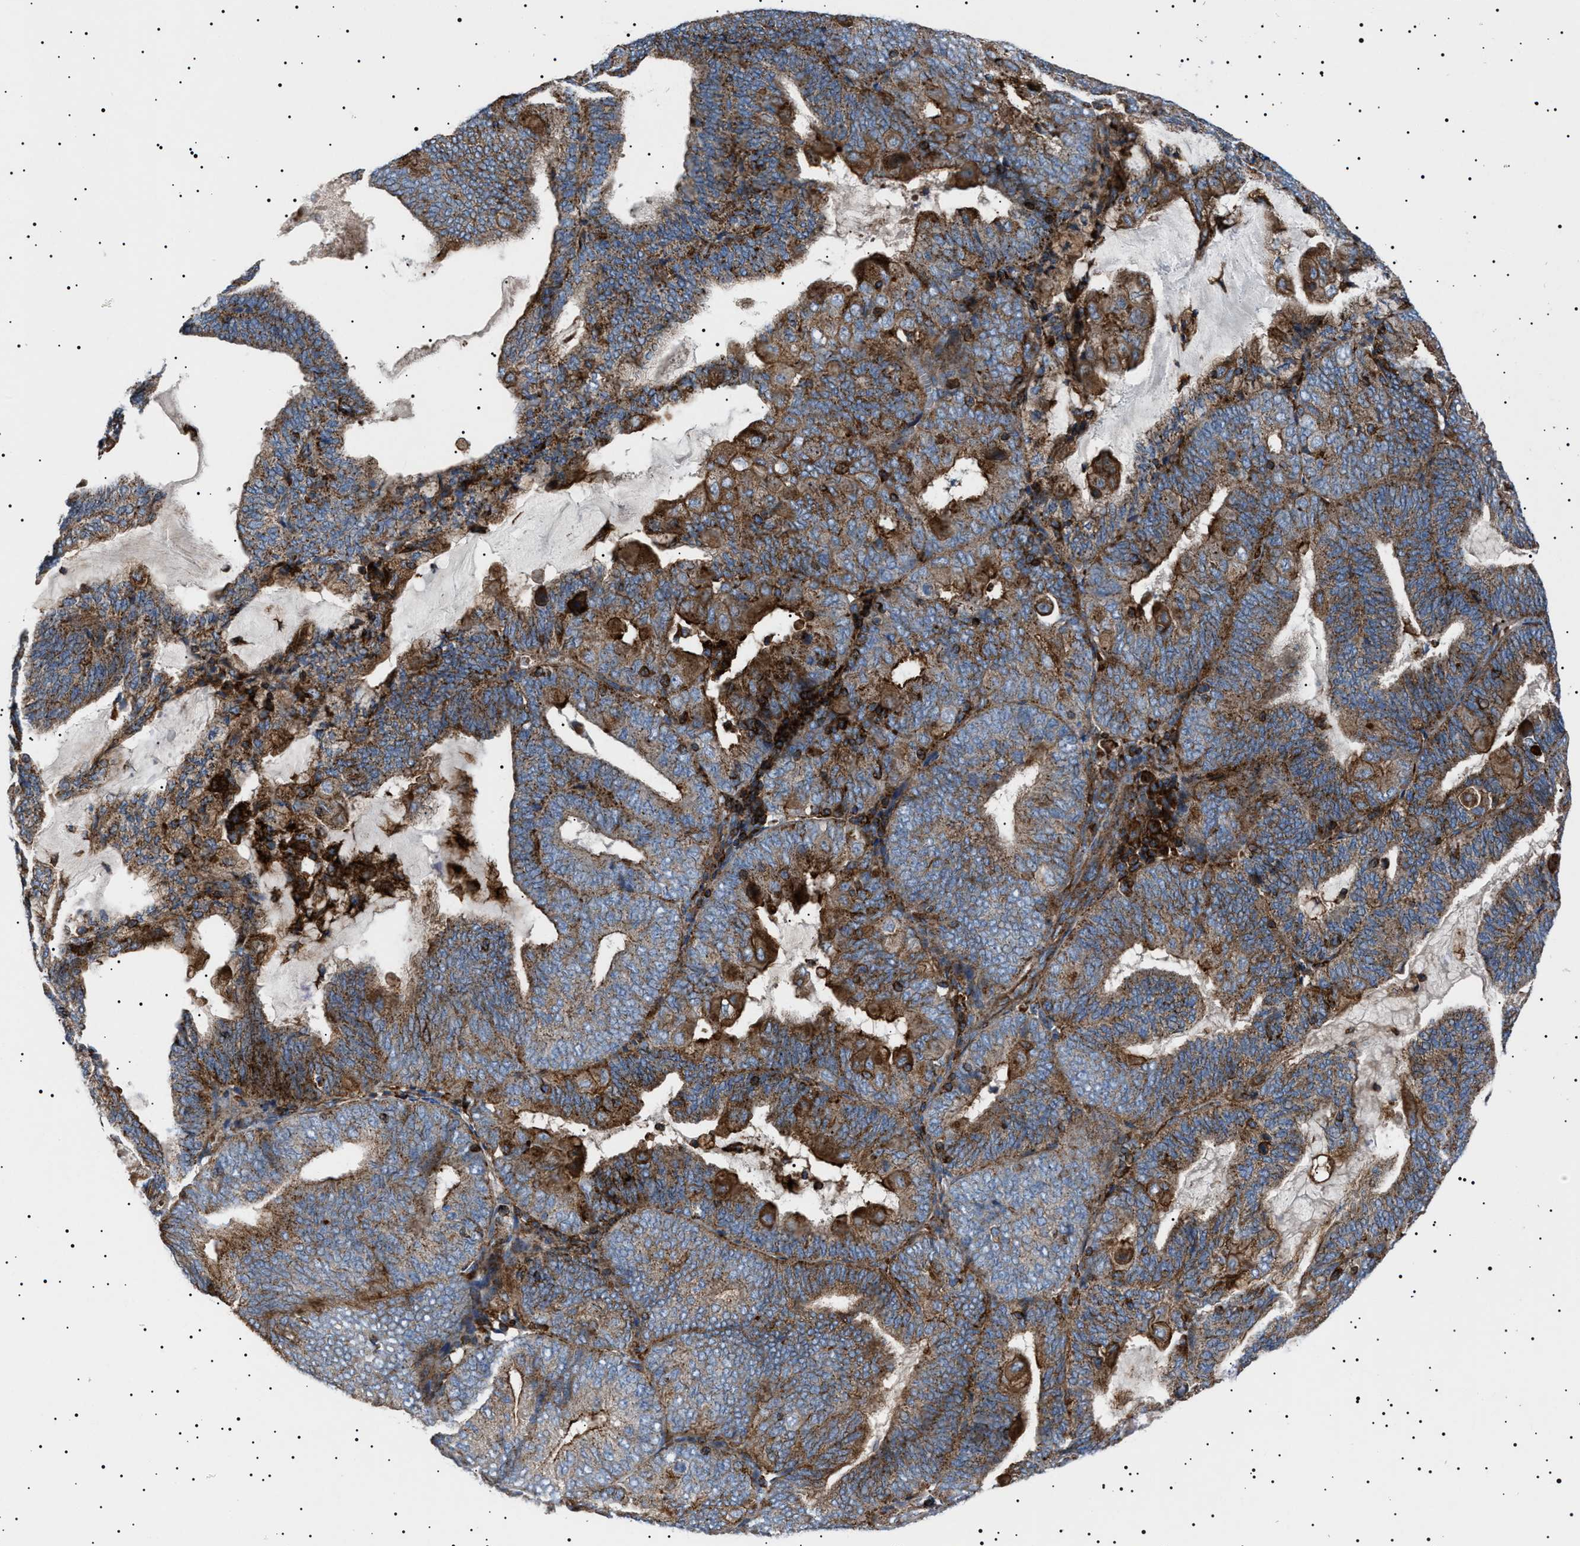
{"staining": {"intensity": "strong", "quantity": ">75%", "location": "cytoplasmic/membranous"}, "tissue": "endometrial cancer", "cell_type": "Tumor cells", "image_type": "cancer", "snomed": [{"axis": "morphology", "description": "Adenocarcinoma, NOS"}, {"axis": "topography", "description": "Endometrium"}], "caption": "Immunohistochemical staining of endometrial cancer shows high levels of strong cytoplasmic/membranous positivity in approximately >75% of tumor cells. Using DAB (3,3'-diaminobenzidine) (brown) and hematoxylin (blue) stains, captured at high magnification using brightfield microscopy.", "gene": "NEU1", "patient": {"sex": "female", "age": 81}}